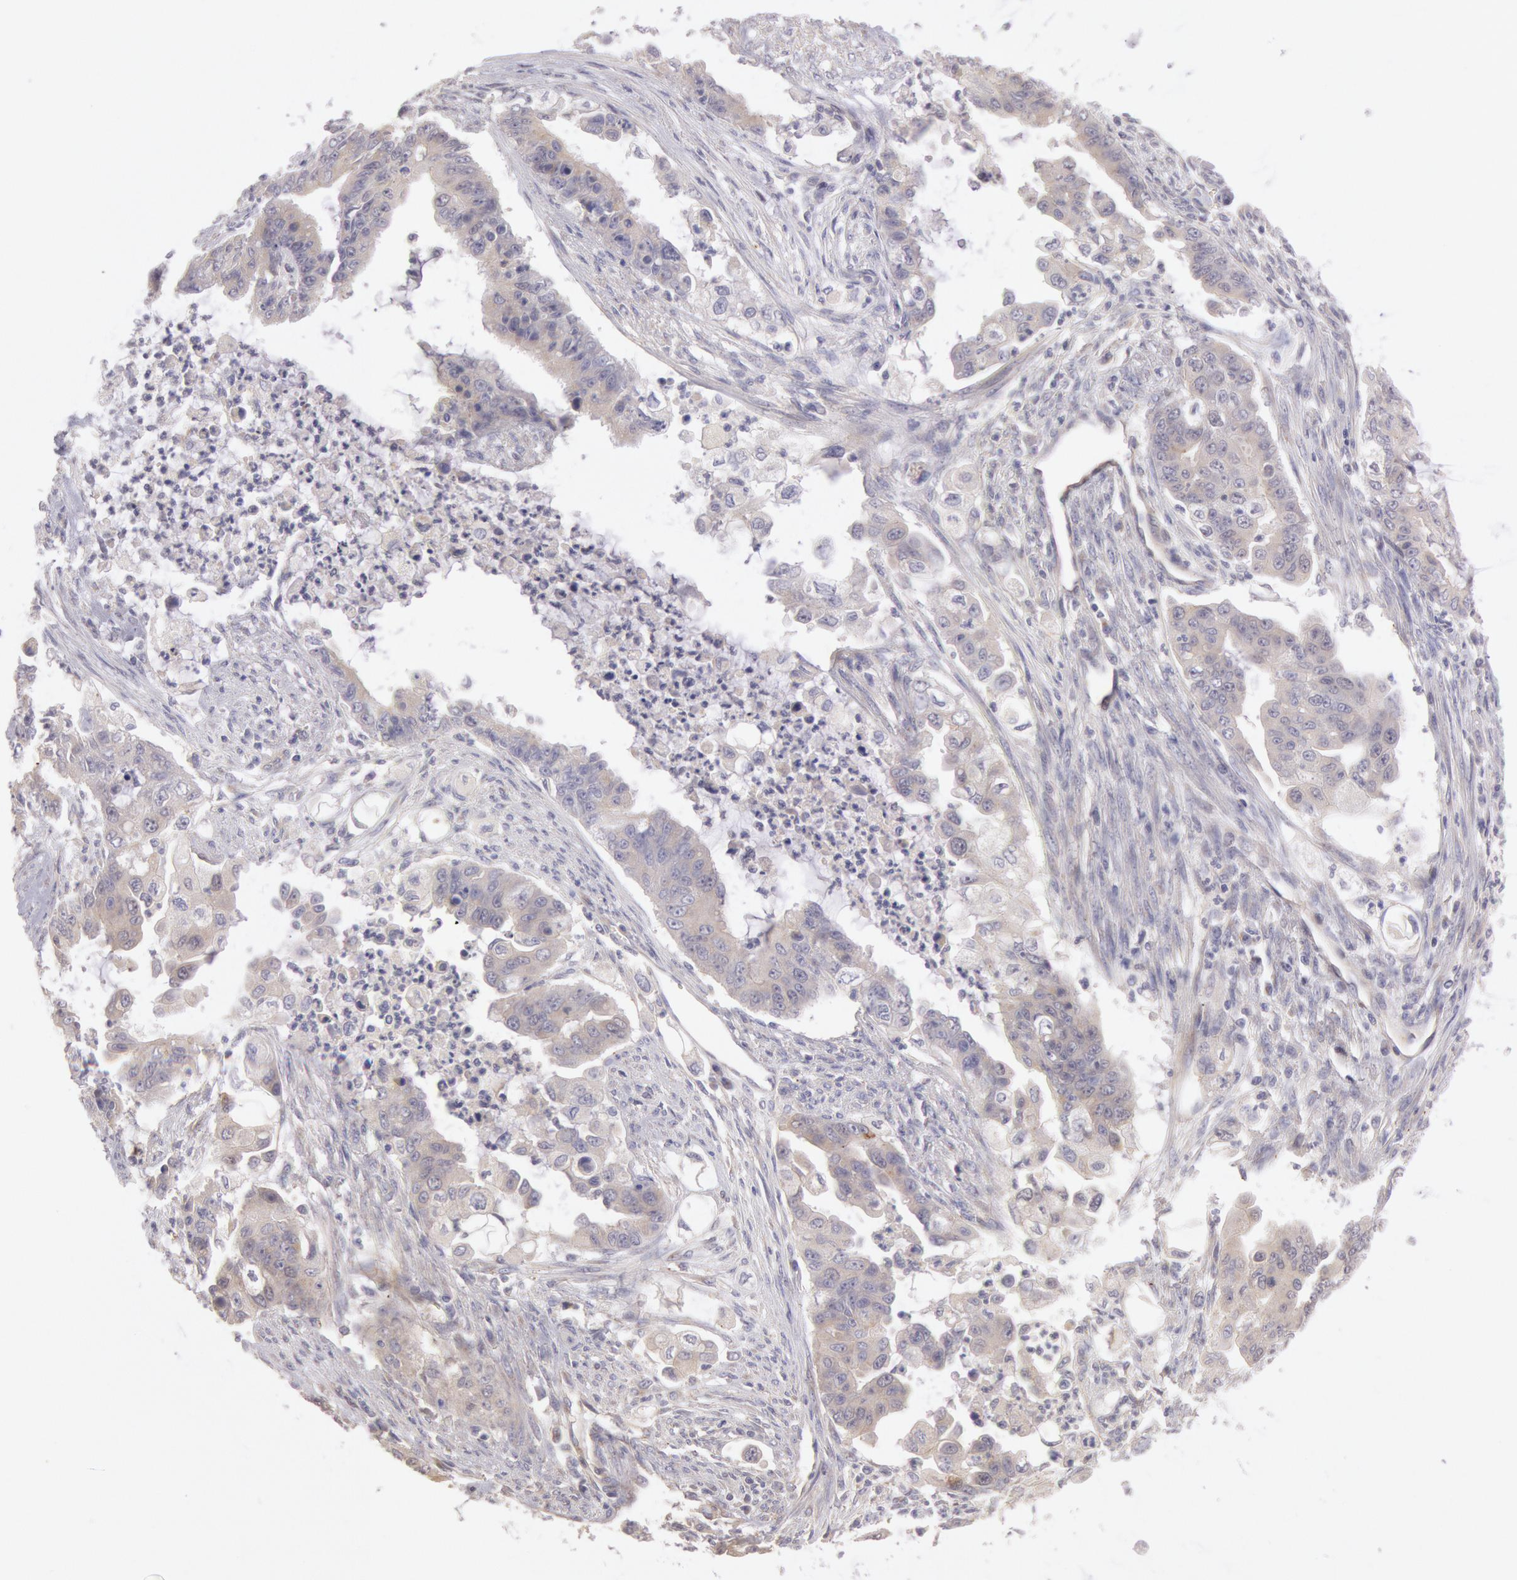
{"staining": {"intensity": "negative", "quantity": "none", "location": "none"}, "tissue": "endometrial cancer", "cell_type": "Tumor cells", "image_type": "cancer", "snomed": [{"axis": "morphology", "description": "Adenocarcinoma, NOS"}, {"axis": "topography", "description": "Endometrium"}], "caption": "Image shows no significant protein expression in tumor cells of endometrial cancer (adenocarcinoma).", "gene": "AMOTL1", "patient": {"sex": "female", "age": 75}}